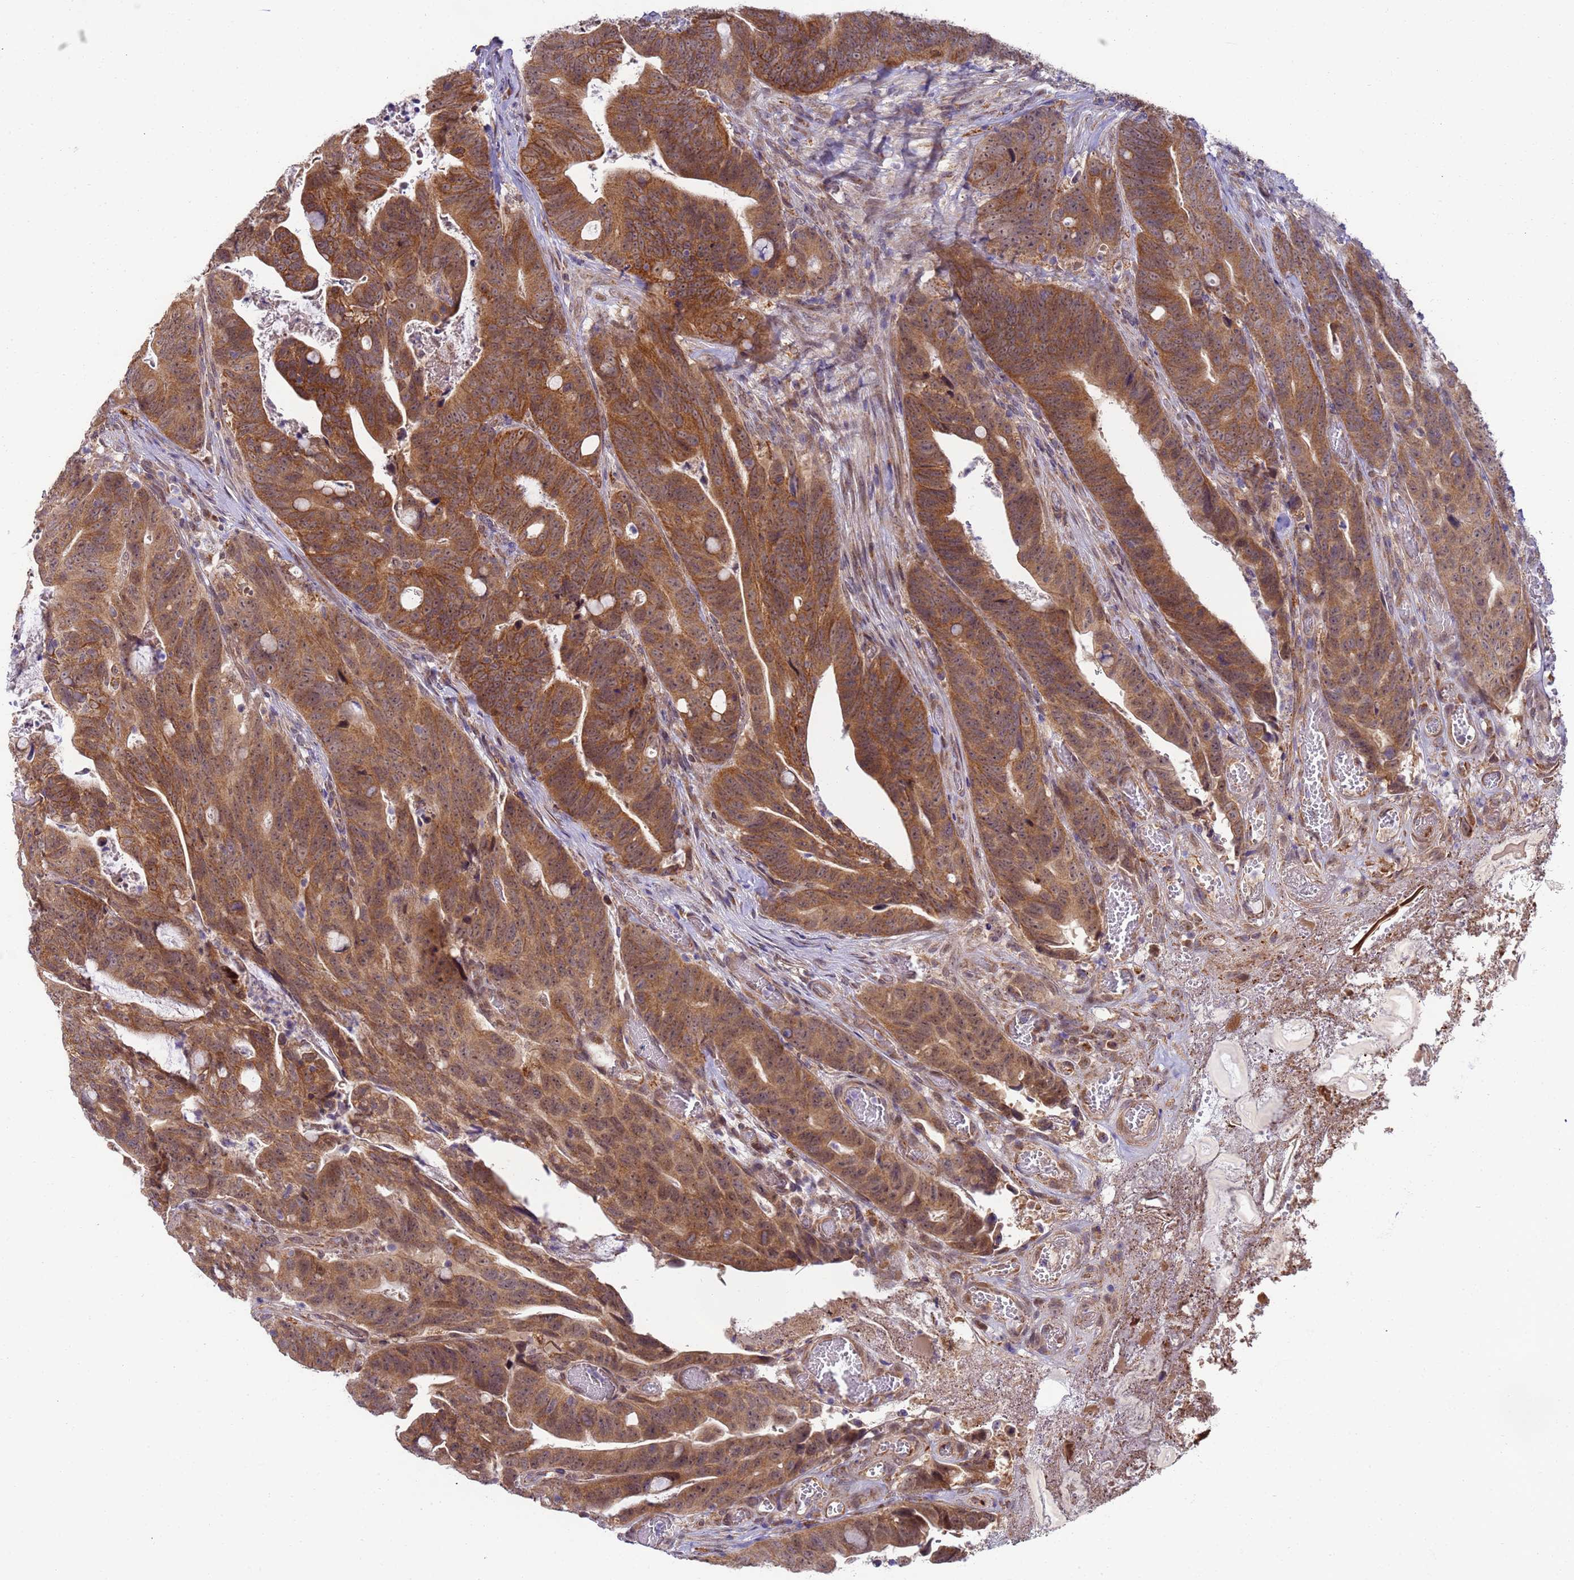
{"staining": {"intensity": "moderate", "quantity": ">75%", "location": "cytoplasmic/membranous,nuclear"}, "tissue": "colorectal cancer", "cell_type": "Tumor cells", "image_type": "cancer", "snomed": [{"axis": "morphology", "description": "Adenocarcinoma, NOS"}, {"axis": "topography", "description": "Colon"}], "caption": "The immunohistochemical stain highlights moderate cytoplasmic/membranous and nuclear expression in tumor cells of colorectal cancer tissue.", "gene": "RAPGEF3", "patient": {"sex": "female", "age": 82}}